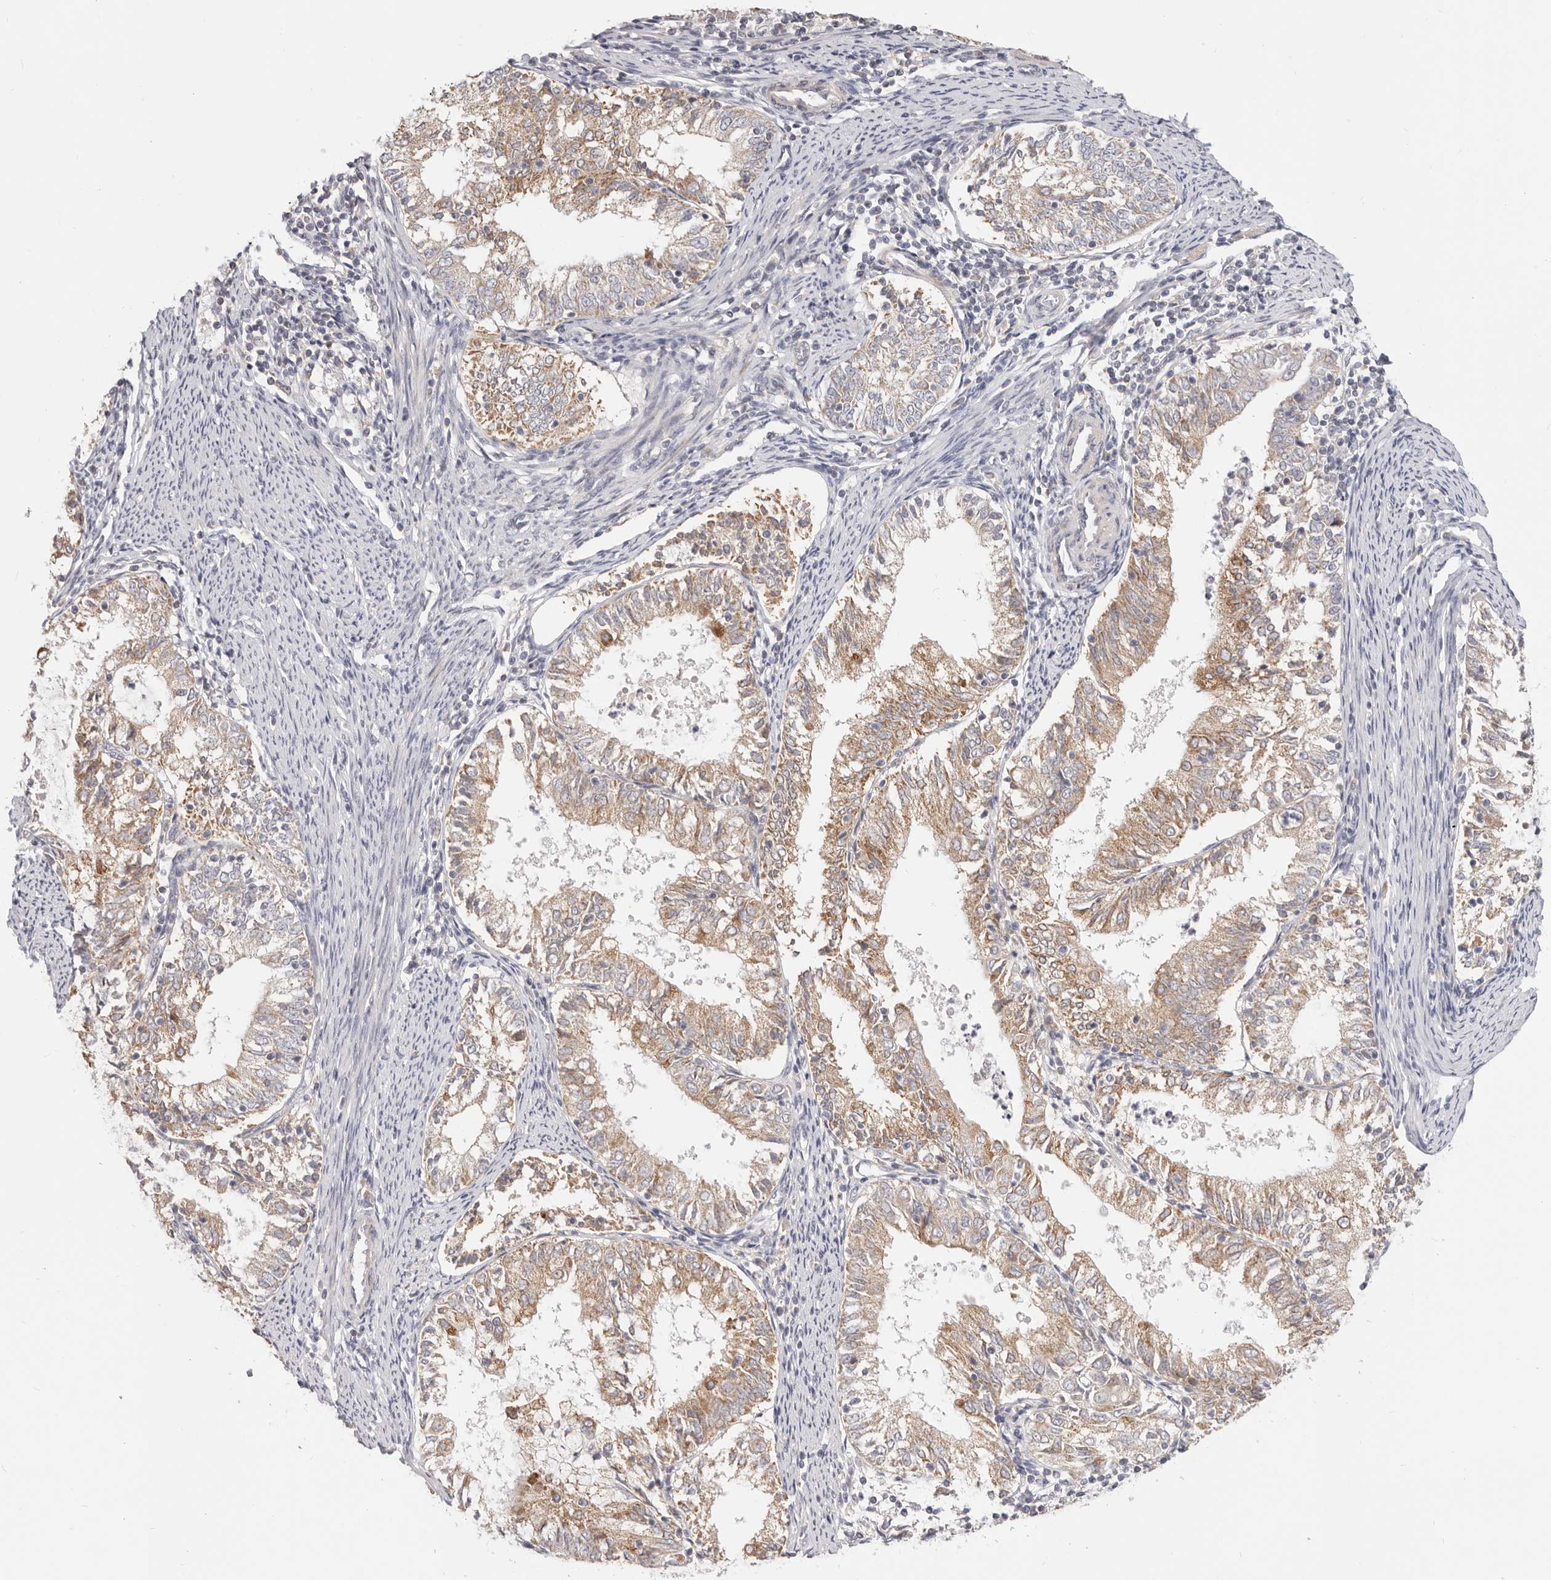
{"staining": {"intensity": "moderate", "quantity": "25%-75%", "location": "cytoplasmic/membranous"}, "tissue": "endometrial cancer", "cell_type": "Tumor cells", "image_type": "cancer", "snomed": [{"axis": "morphology", "description": "Adenocarcinoma, NOS"}, {"axis": "topography", "description": "Endometrium"}], "caption": "DAB (3,3'-diaminobenzidine) immunohistochemical staining of endometrial cancer shows moderate cytoplasmic/membranous protein positivity in about 25%-75% of tumor cells.", "gene": "TFB2M", "patient": {"sex": "female", "age": 57}}